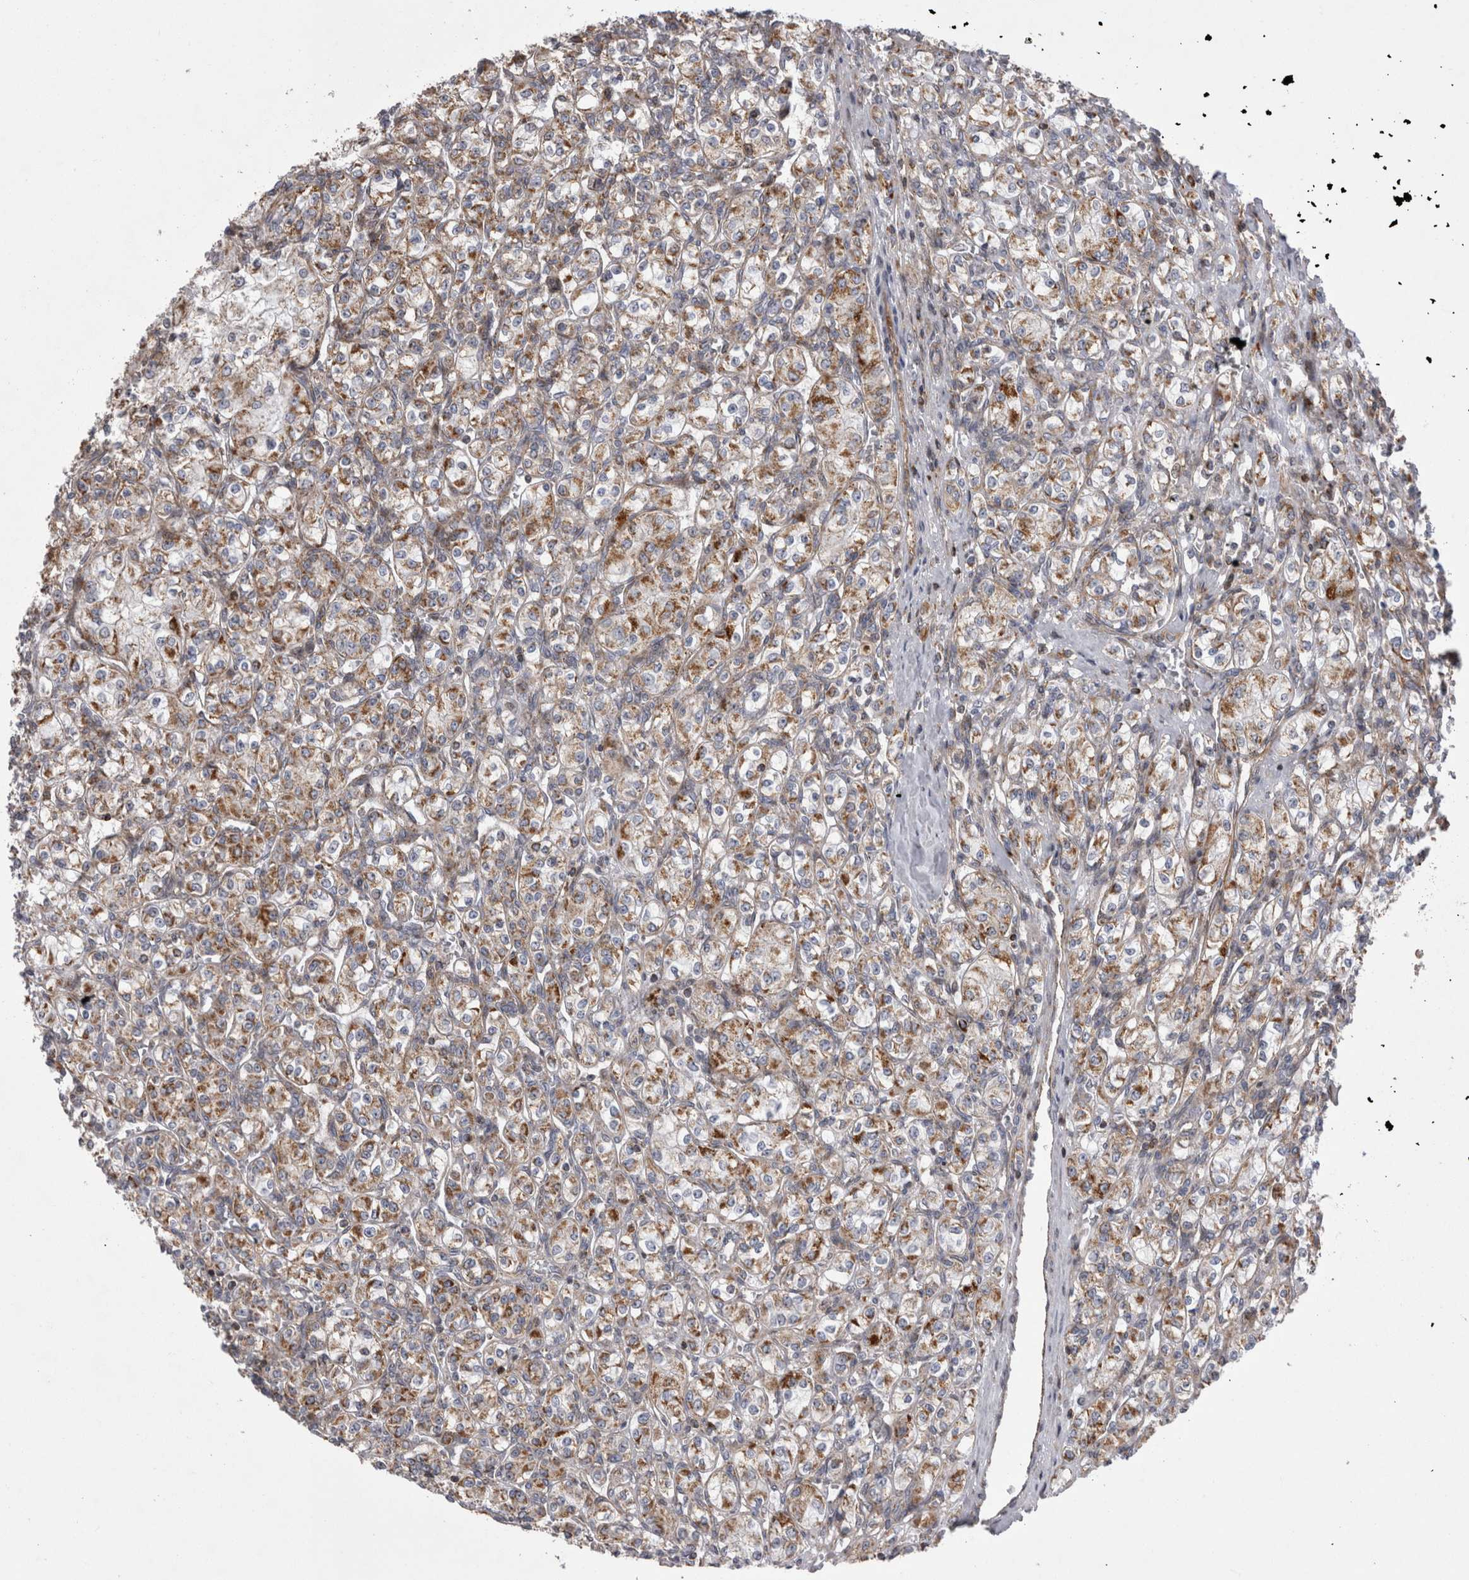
{"staining": {"intensity": "moderate", "quantity": ">75%", "location": "cytoplasmic/membranous"}, "tissue": "renal cancer", "cell_type": "Tumor cells", "image_type": "cancer", "snomed": [{"axis": "morphology", "description": "Adenocarcinoma, NOS"}, {"axis": "topography", "description": "Kidney"}], "caption": "Renal adenocarcinoma was stained to show a protein in brown. There is medium levels of moderate cytoplasmic/membranous staining in approximately >75% of tumor cells.", "gene": "TSPOAP1", "patient": {"sex": "male", "age": 77}}